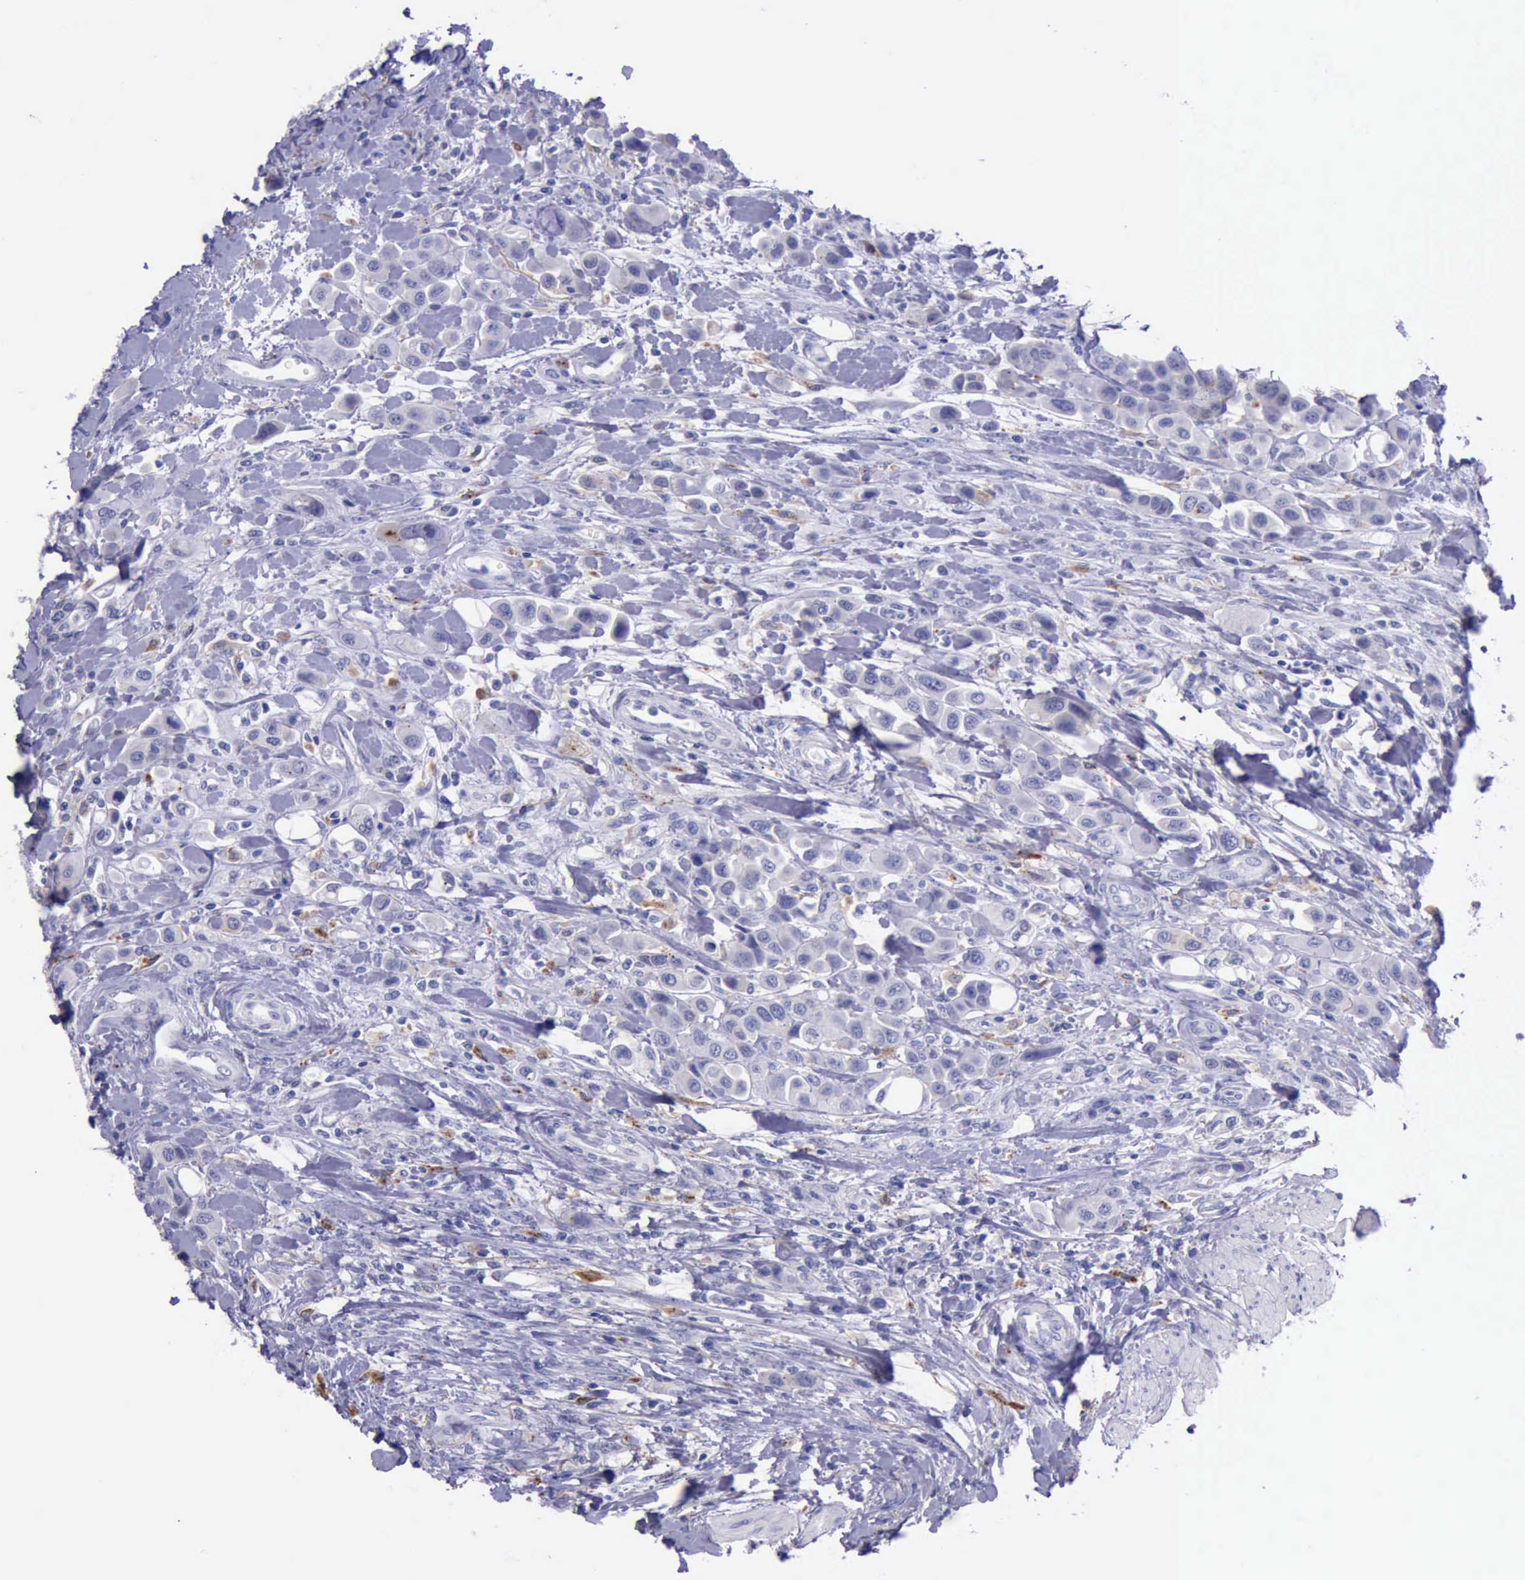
{"staining": {"intensity": "negative", "quantity": "none", "location": "none"}, "tissue": "urothelial cancer", "cell_type": "Tumor cells", "image_type": "cancer", "snomed": [{"axis": "morphology", "description": "Urothelial carcinoma, High grade"}, {"axis": "topography", "description": "Urinary bladder"}], "caption": "The image displays no significant expression in tumor cells of urothelial cancer. (Immunohistochemistry, brightfield microscopy, high magnification).", "gene": "GLA", "patient": {"sex": "male", "age": 50}}